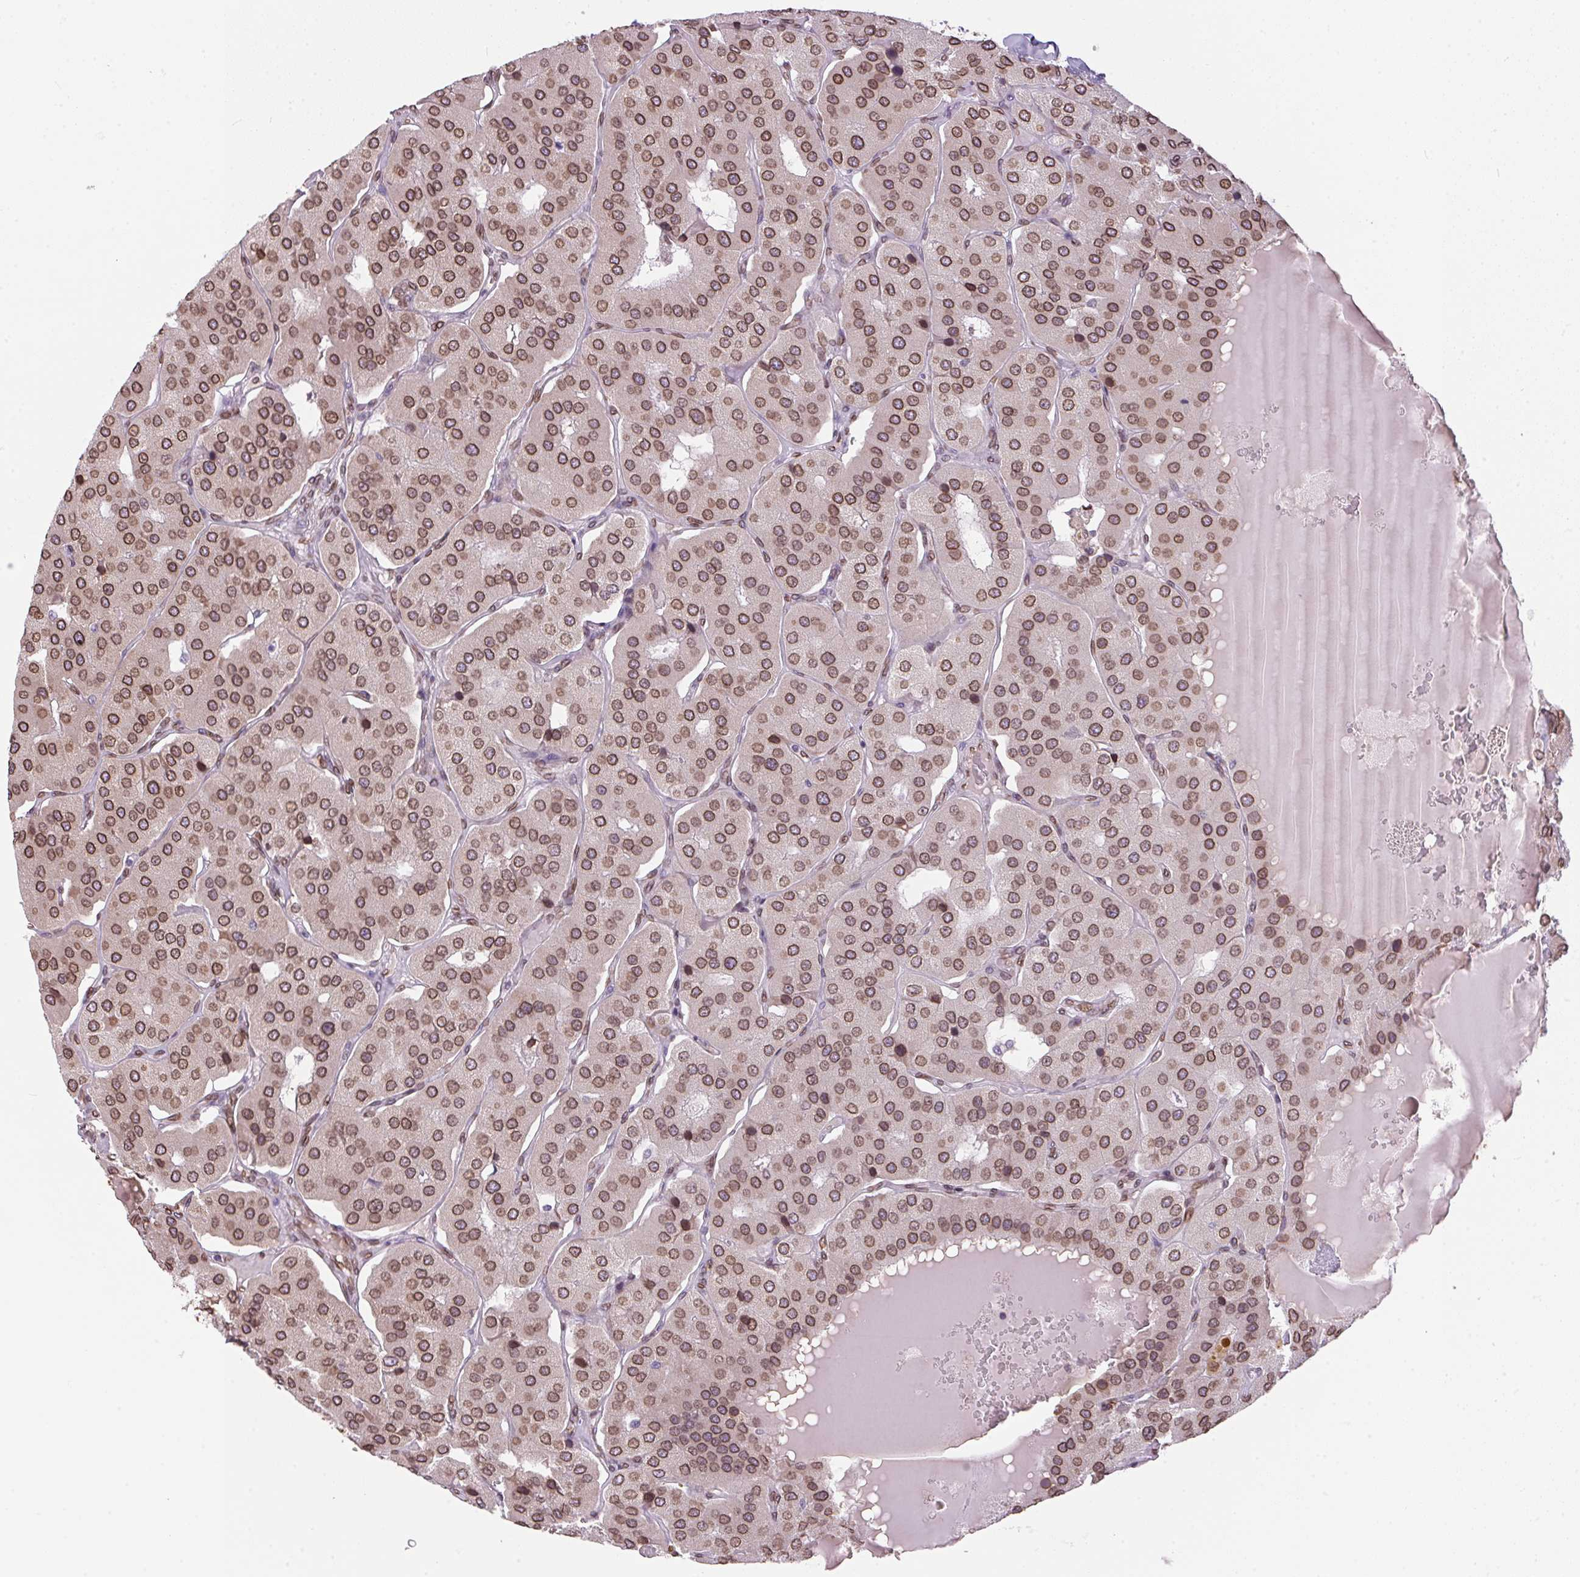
{"staining": {"intensity": "moderate", "quantity": ">75%", "location": "cytoplasmic/membranous,nuclear"}, "tissue": "parathyroid gland", "cell_type": "Glandular cells", "image_type": "normal", "snomed": [{"axis": "morphology", "description": "Normal tissue, NOS"}, {"axis": "morphology", "description": "Adenoma, NOS"}, {"axis": "topography", "description": "Parathyroid gland"}], "caption": "Glandular cells reveal moderate cytoplasmic/membranous,nuclear expression in approximately >75% of cells in unremarkable parathyroid gland.", "gene": "TMEM175", "patient": {"sex": "female", "age": 86}}